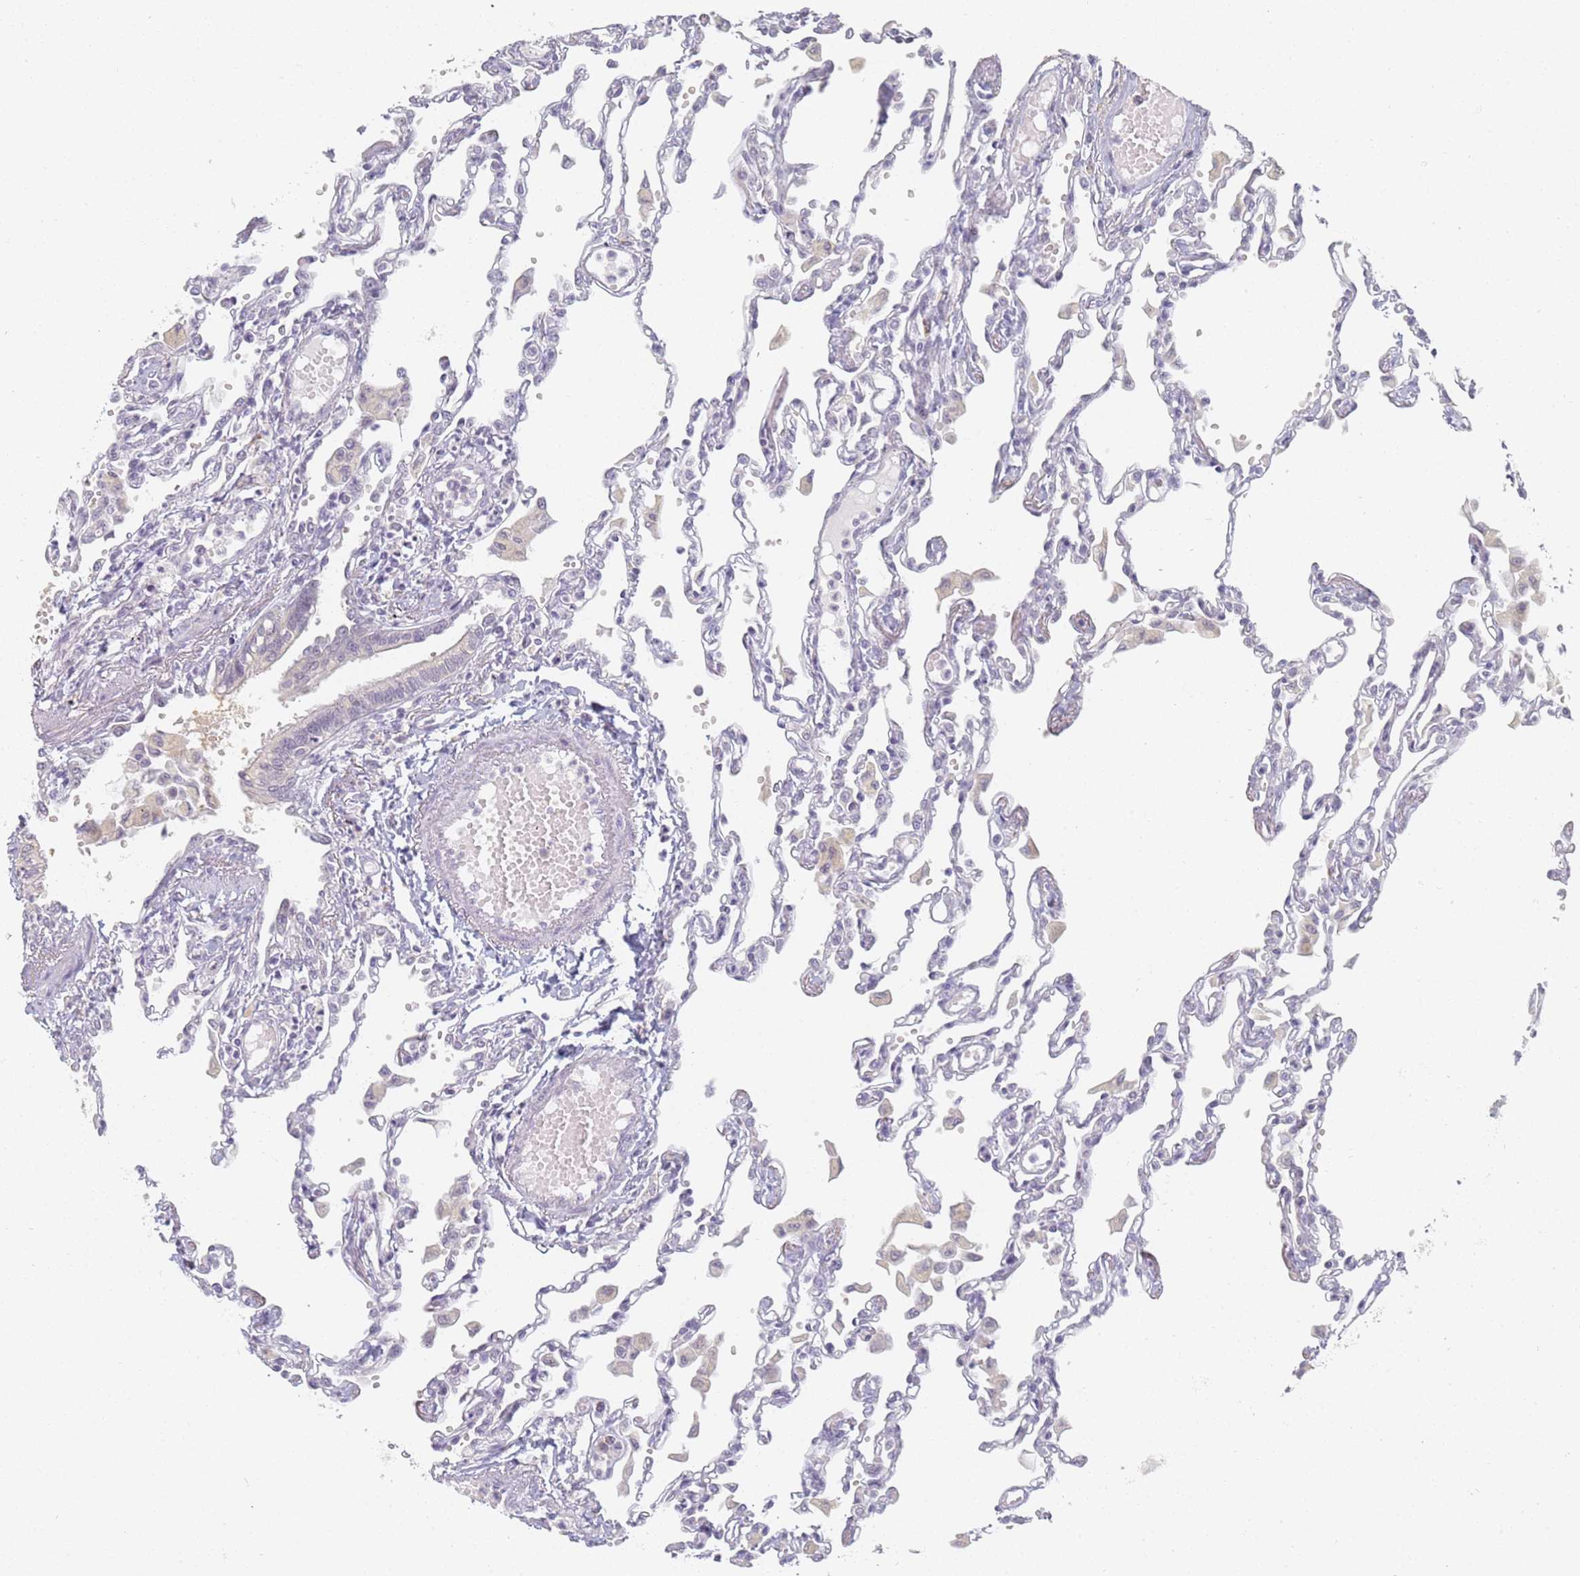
{"staining": {"intensity": "negative", "quantity": "none", "location": "none"}, "tissue": "lung", "cell_type": "Alveolar cells", "image_type": "normal", "snomed": [{"axis": "morphology", "description": "Normal tissue, NOS"}, {"axis": "topography", "description": "Bronchus"}, {"axis": "topography", "description": "Lung"}], "caption": "High power microscopy image of an immunohistochemistry micrograph of normal lung, revealing no significant positivity in alveolar cells.", "gene": "SLC38A9", "patient": {"sex": "female", "age": 49}}